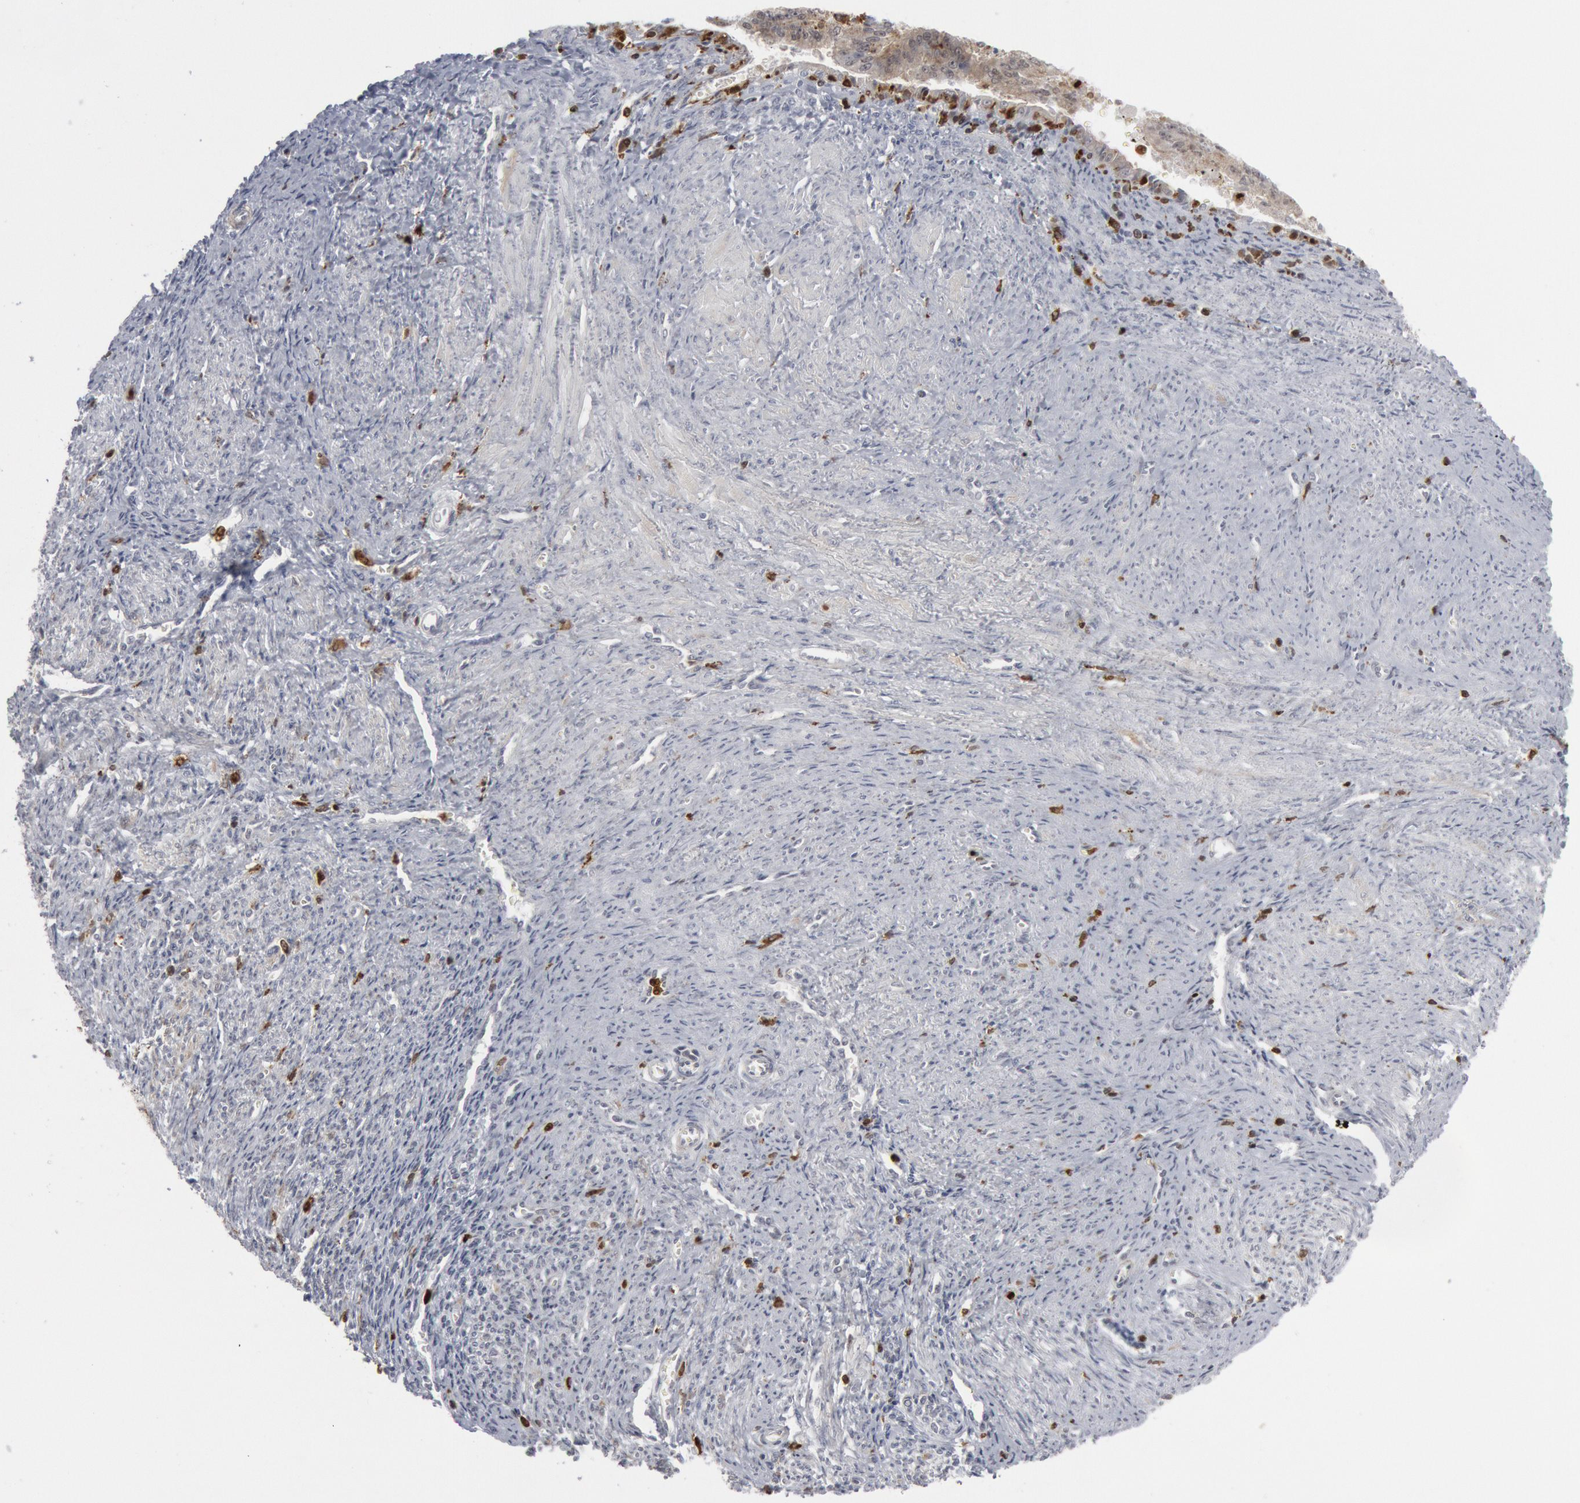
{"staining": {"intensity": "weak", "quantity": "25%-75%", "location": "cytoplasmic/membranous"}, "tissue": "endometrial cancer", "cell_type": "Tumor cells", "image_type": "cancer", "snomed": [{"axis": "morphology", "description": "Adenocarcinoma, NOS"}, {"axis": "topography", "description": "Endometrium"}], "caption": "Adenocarcinoma (endometrial) stained for a protein (brown) demonstrates weak cytoplasmic/membranous positive expression in approximately 25%-75% of tumor cells.", "gene": "PTPN6", "patient": {"sex": "female", "age": 66}}